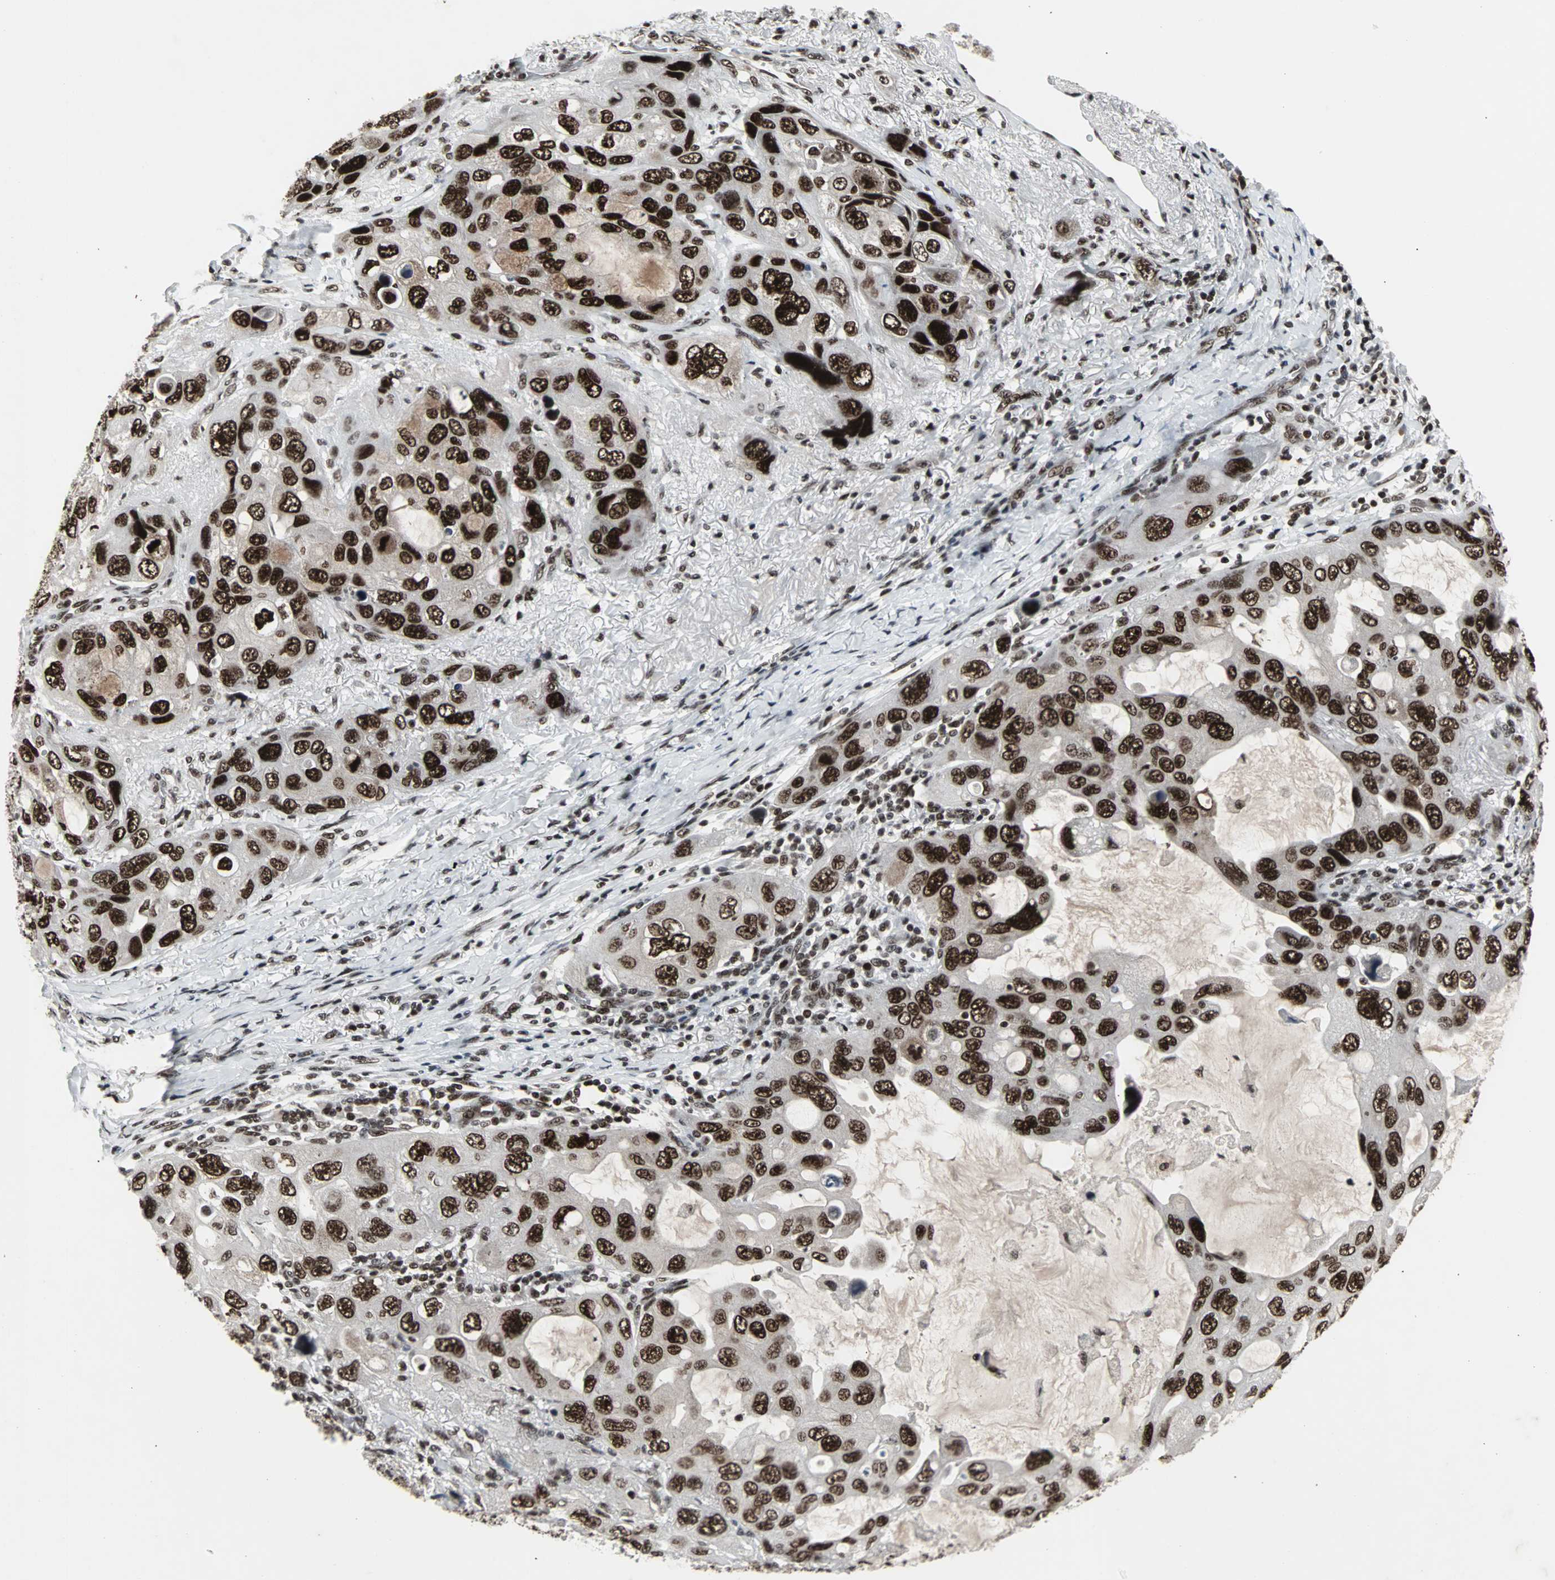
{"staining": {"intensity": "strong", "quantity": ">75%", "location": "nuclear"}, "tissue": "lung cancer", "cell_type": "Tumor cells", "image_type": "cancer", "snomed": [{"axis": "morphology", "description": "Squamous cell carcinoma, NOS"}, {"axis": "topography", "description": "Lung"}], "caption": "Lung cancer stained with a brown dye shows strong nuclear positive staining in approximately >75% of tumor cells.", "gene": "PNKP", "patient": {"sex": "female", "age": 73}}